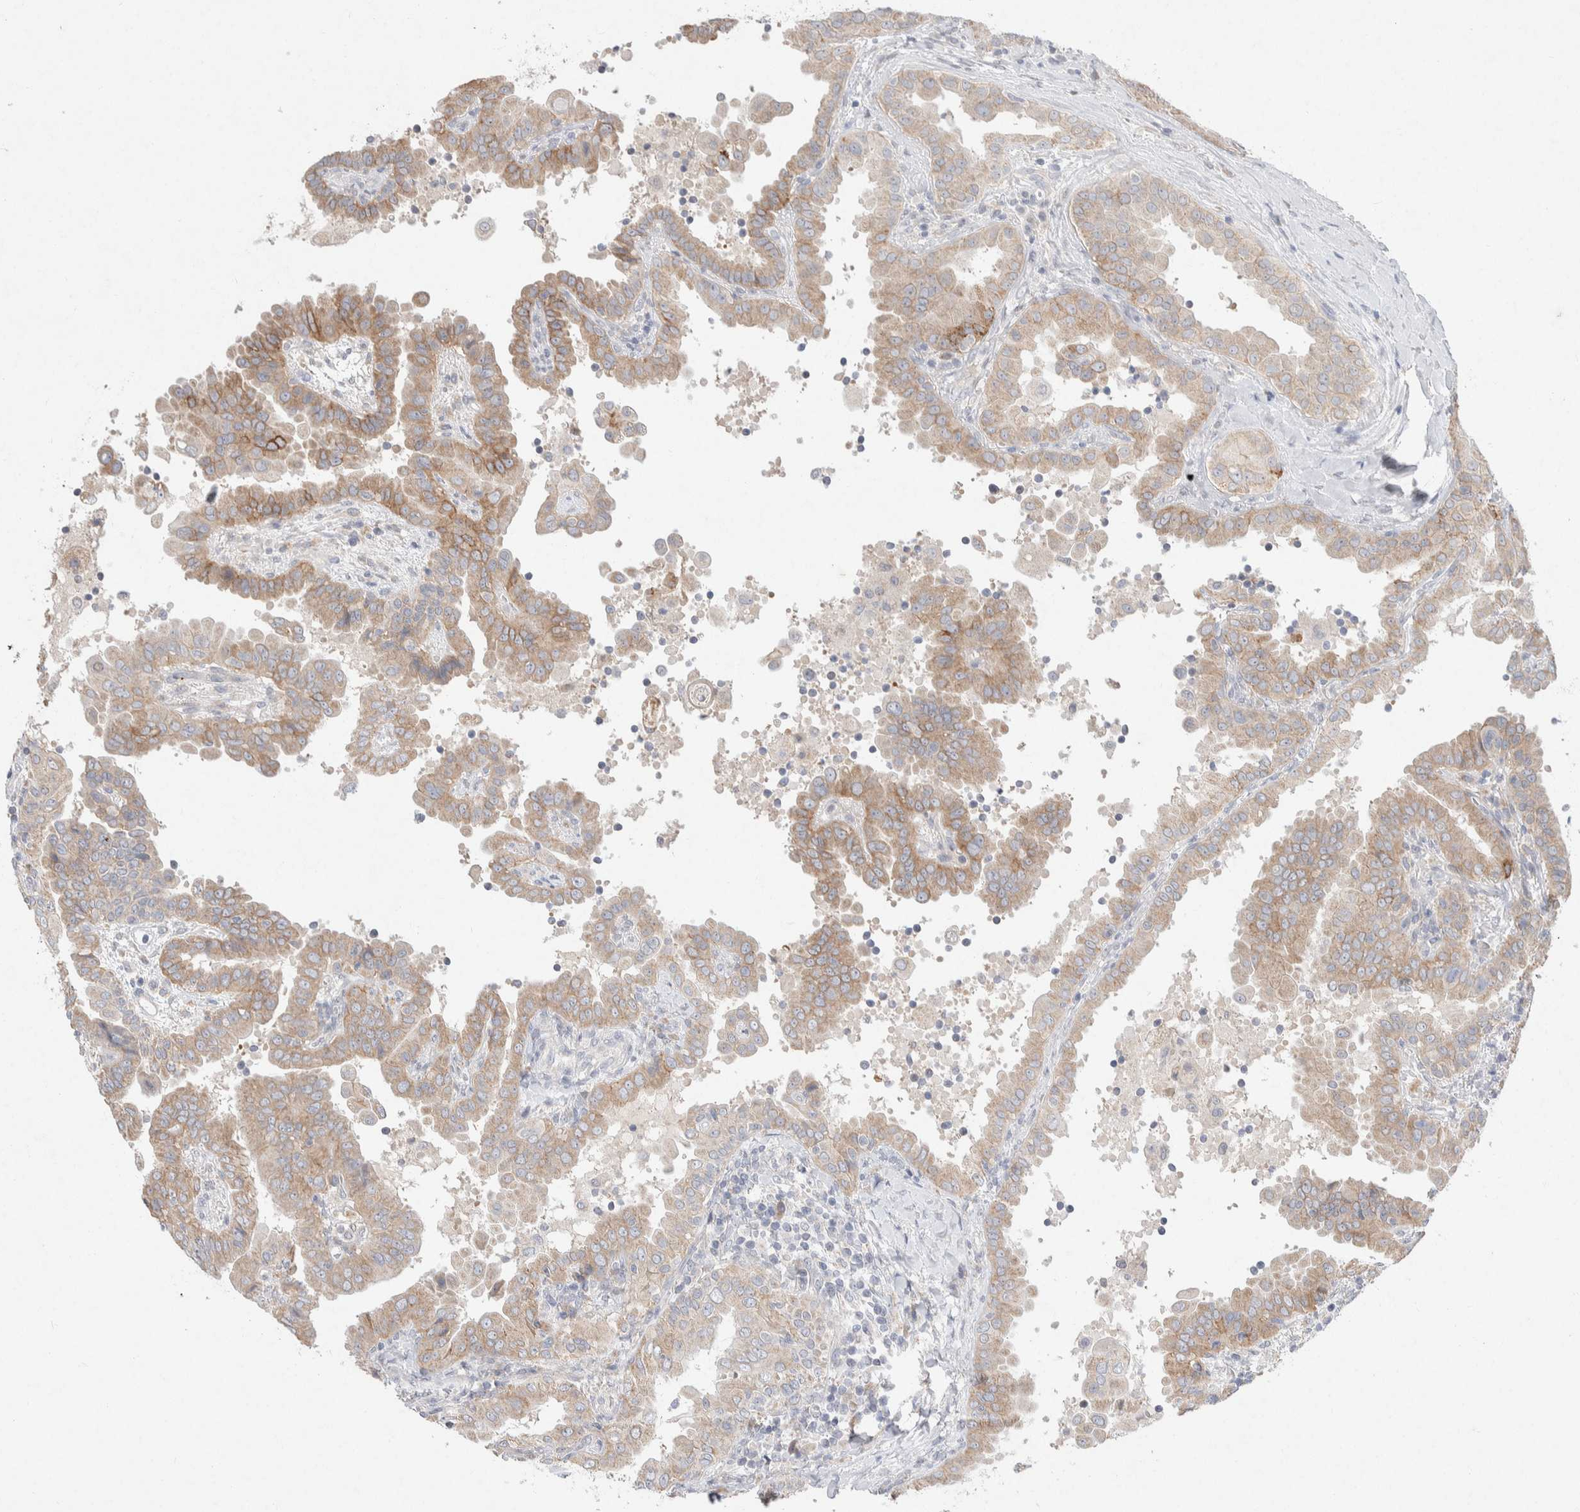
{"staining": {"intensity": "moderate", "quantity": ">75%", "location": "cytoplasmic/membranous"}, "tissue": "thyroid cancer", "cell_type": "Tumor cells", "image_type": "cancer", "snomed": [{"axis": "morphology", "description": "Papillary adenocarcinoma, NOS"}, {"axis": "topography", "description": "Thyroid gland"}], "caption": "The immunohistochemical stain shows moderate cytoplasmic/membranous staining in tumor cells of papillary adenocarcinoma (thyroid) tissue.", "gene": "CMTM4", "patient": {"sex": "male", "age": 33}}